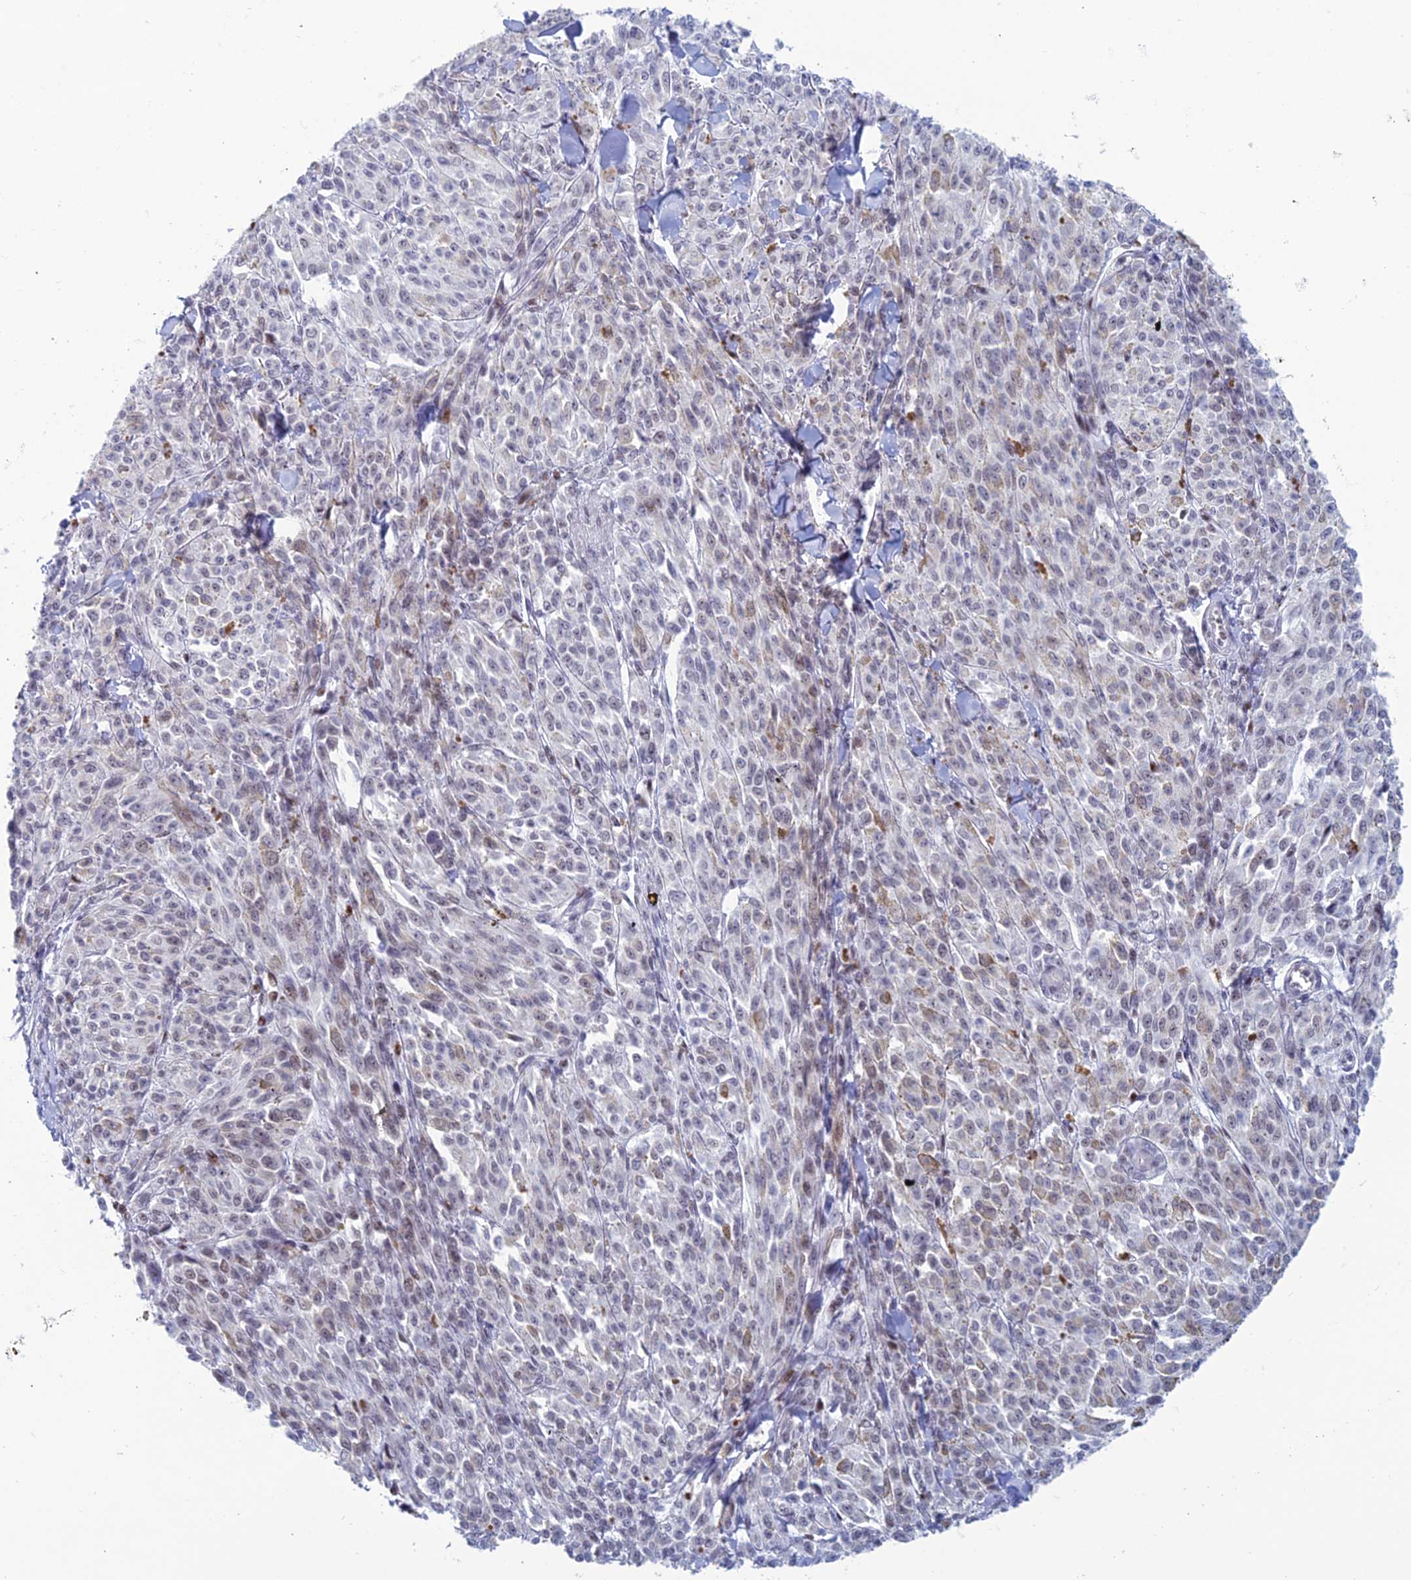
{"staining": {"intensity": "weak", "quantity": "25%-75%", "location": "nuclear"}, "tissue": "melanoma", "cell_type": "Tumor cells", "image_type": "cancer", "snomed": [{"axis": "morphology", "description": "Malignant melanoma, NOS"}, {"axis": "topography", "description": "Skin"}], "caption": "Tumor cells display low levels of weak nuclear positivity in approximately 25%-75% of cells in melanoma.", "gene": "NOL4L", "patient": {"sex": "female", "age": 52}}